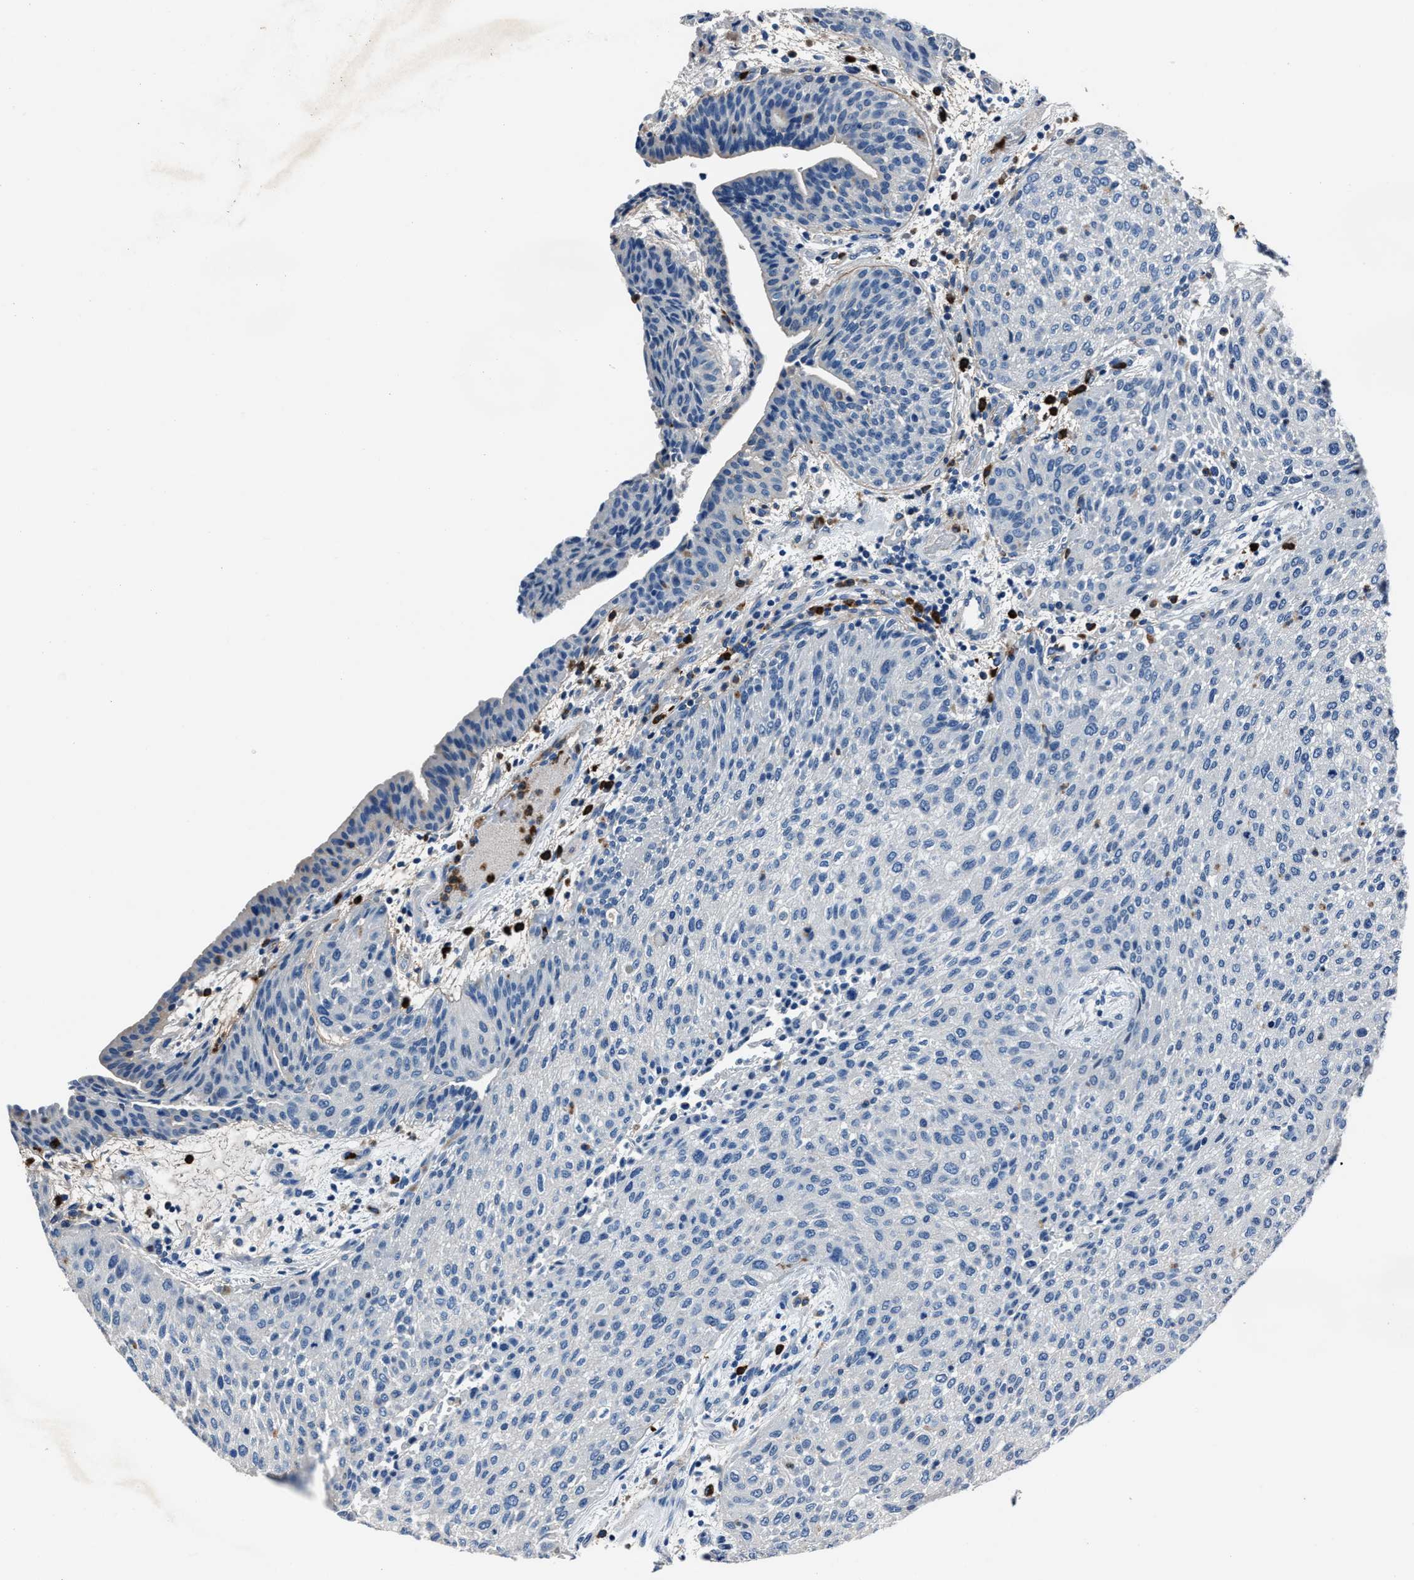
{"staining": {"intensity": "negative", "quantity": "none", "location": "none"}, "tissue": "urothelial cancer", "cell_type": "Tumor cells", "image_type": "cancer", "snomed": [{"axis": "morphology", "description": "Urothelial carcinoma, Low grade"}, {"axis": "morphology", "description": "Urothelial carcinoma, High grade"}, {"axis": "topography", "description": "Urinary bladder"}], "caption": "Urothelial carcinoma (low-grade) was stained to show a protein in brown. There is no significant positivity in tumor cells.", "gene": "FGL2", "patient": {"sex": "male", "age": 35}}